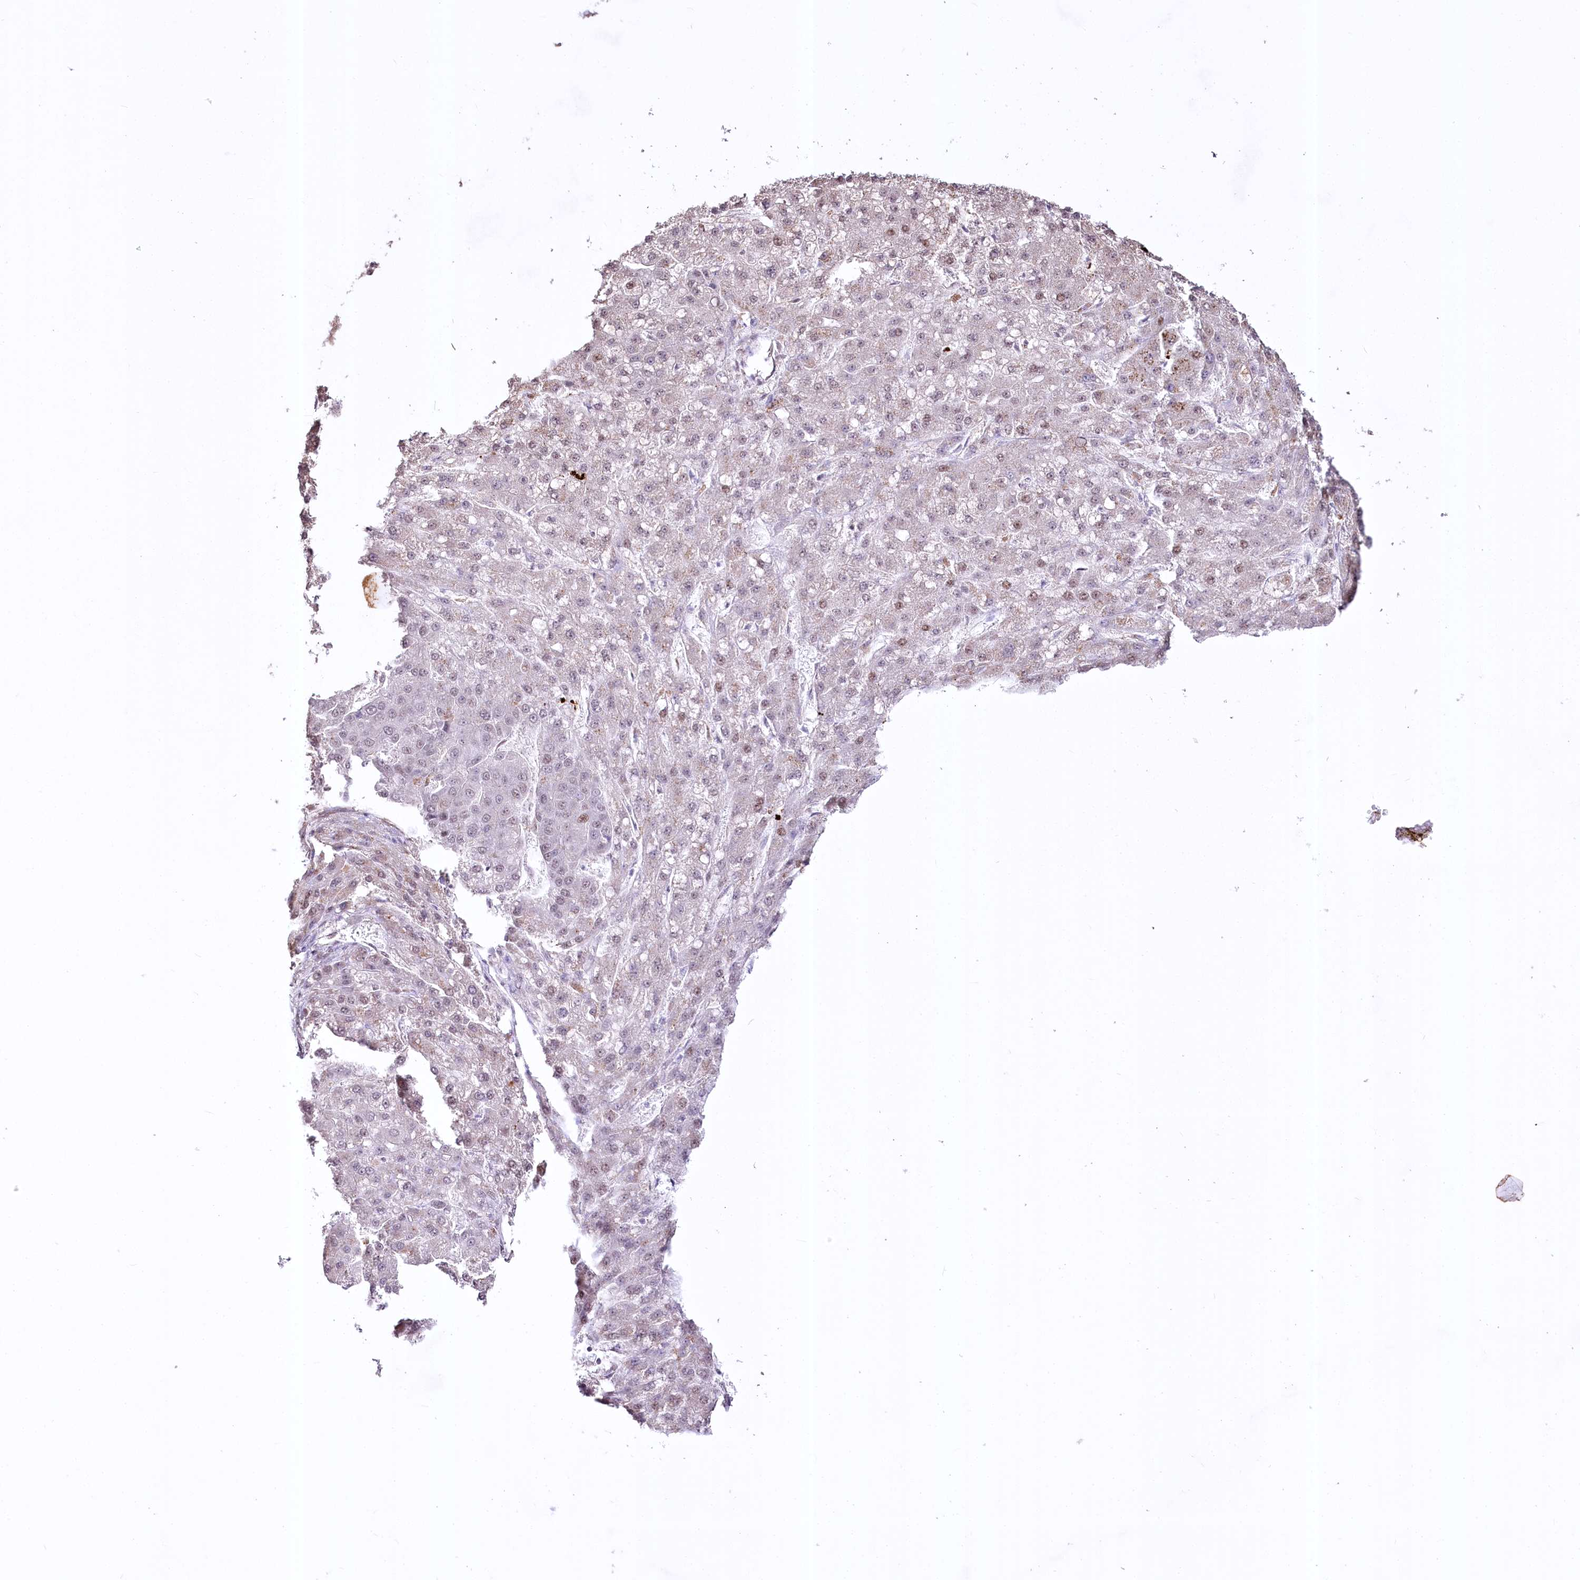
{"staining": {"intensity": "weak", "quantity": "<25%", "location": "nuclear"}, "tissue": "liver cancer", "cell_type": "Tumor cells", "image_type": "cancer", "snomed": [{"axis": "morphology", "description": "Carcinoma, Hepatocellular, NOS"}, {"axis": "topography", "description": "Liver"}], "caption": "Tumor cells show no significant protein positivity in liver cancer (hepatocellular carcinoma).", "gene": "YBX3", "patient": {"sex": "male", "age": 67}}